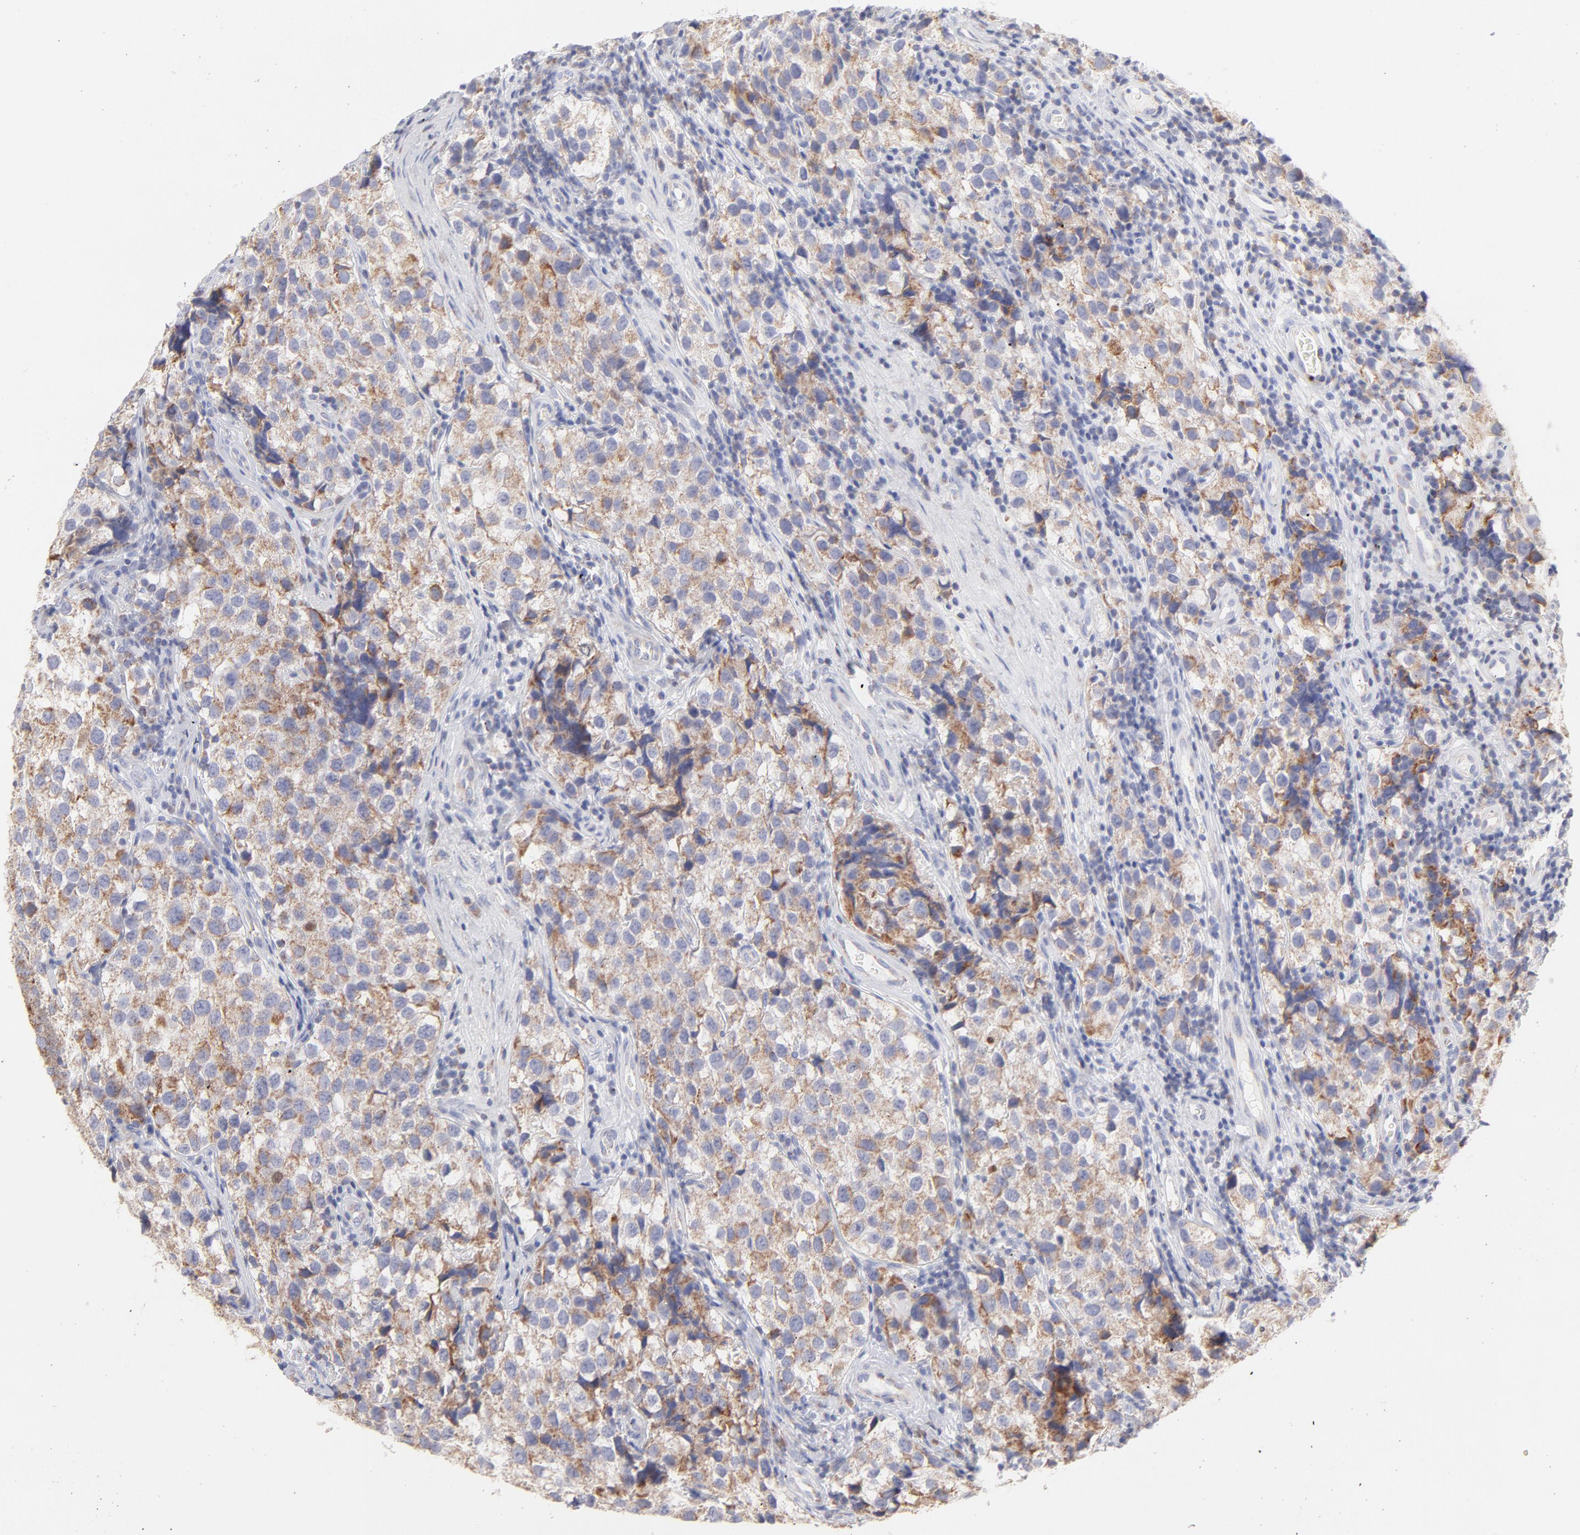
{"staining": {"intensity": "weak", "quantity": "<25%", "location": "cytoplasmic/membranous"}, "tissue": "testis cancer", "cell_type": "Tumor cells", "image_type": "cancer", "snomed": [{"axis": "morphology", "description": "Seminoma, NOS"}, {"axis": "topography", "description": "Testis"}], "caption": "This is a photomicrograph of immunohistochemistry (IHC) staining of testis cancer, which shows no positivity in tumor cells. (IHC, brightfield microscopy, high magnification).", "gene": "TIMM8A", "patient": {"sex": "male", "age": 39}}